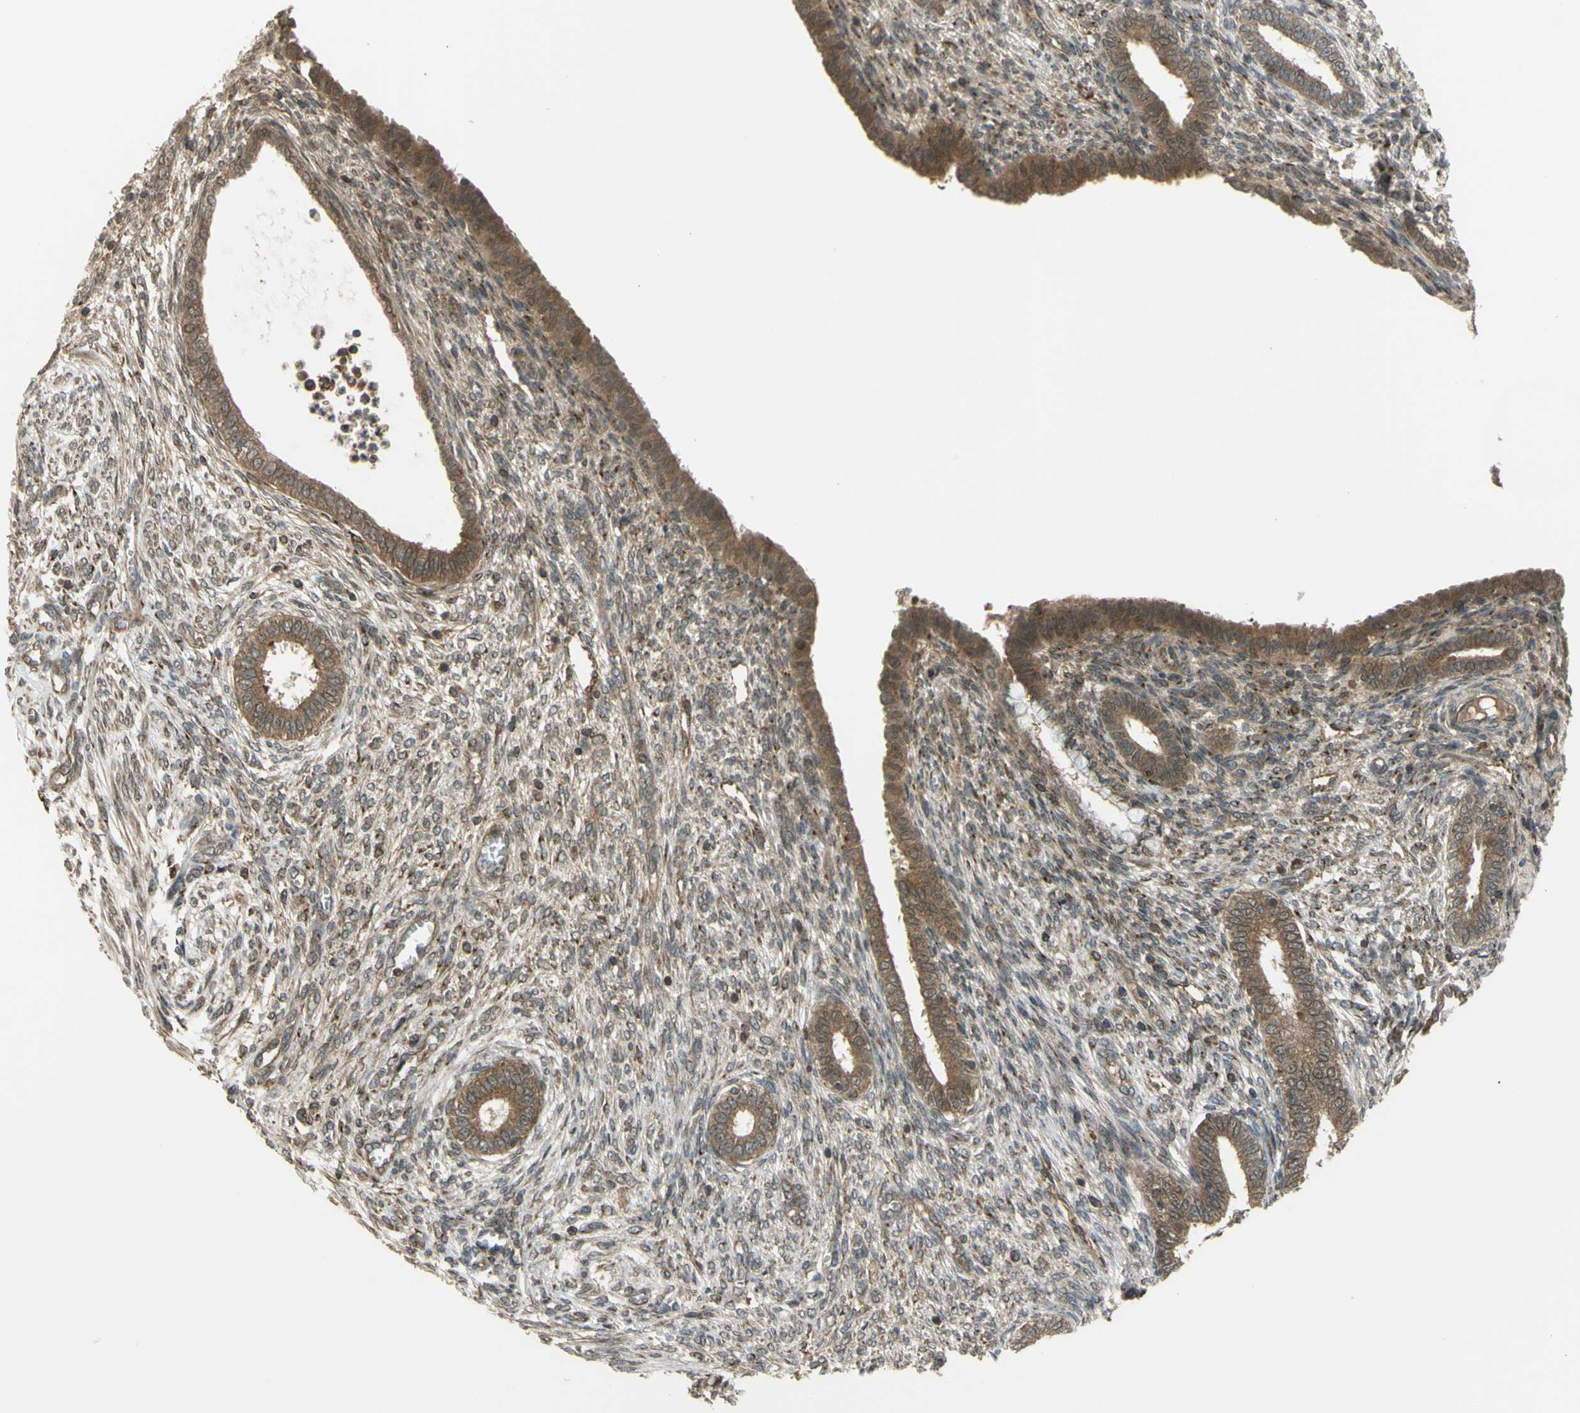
{"staining": {"intensity": "weak", "quantity": ">75%", "location": "cytoplasmic/membranous,nuclear"}, "tissue": "endometrium", "cell_type": "Cells in endometrial stroma", "image_type": "normal", "snomed": [{"axis": "morphology", "description": "Normal tissue, NOS"}, {"axis": "topography", "description": "Endometrium"}], "caption": "The immunohistochemical stain highlights weak cytoplasmic/membranous,nuclear expression in cells in endometrial stroma of normal endometrium.", "gene": "FLII", "patient": {"sex": "female", "age": 72}}